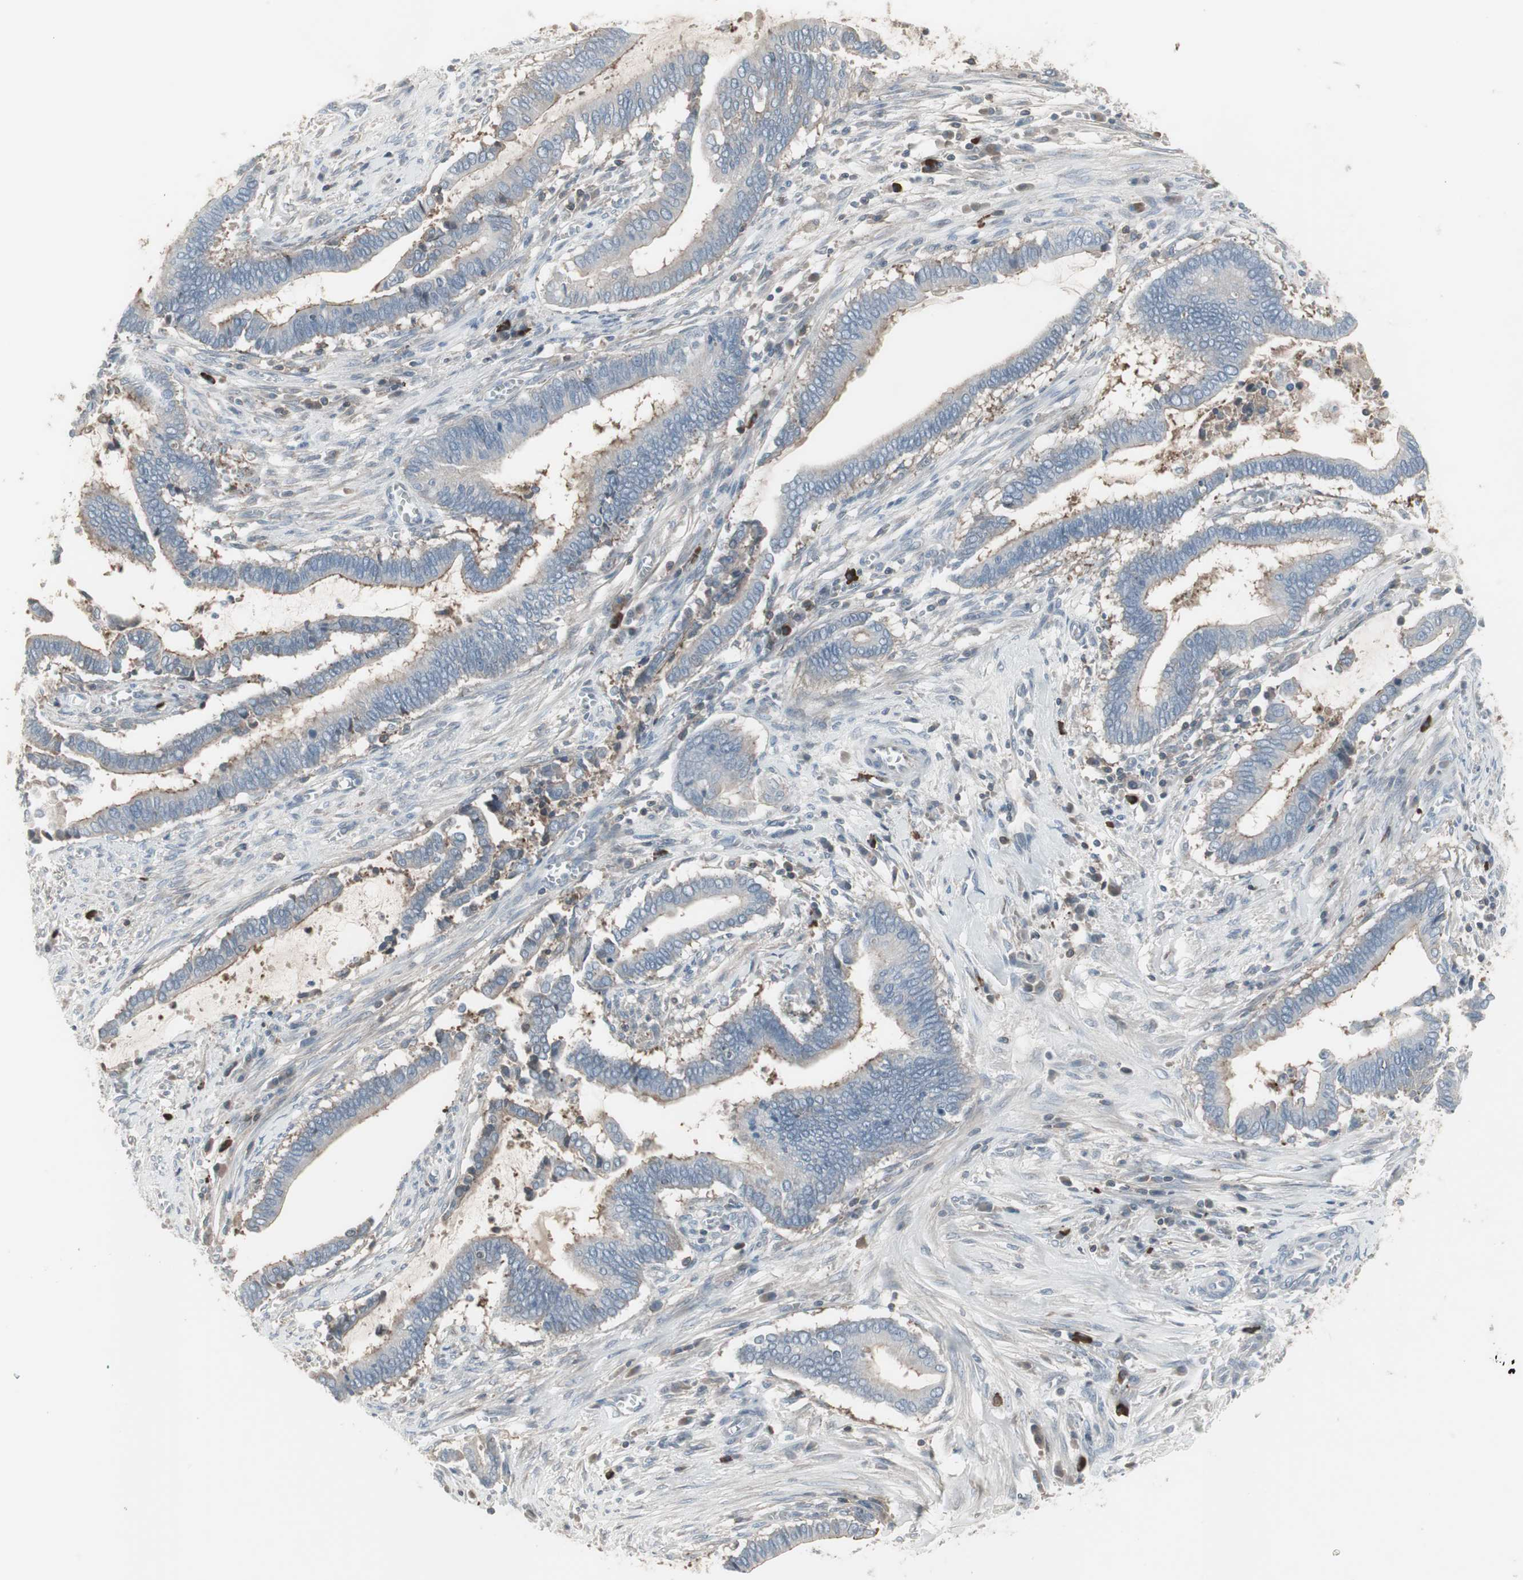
{"staining": {"intensity": "weak", "quantity": "<25%", "location": "cytoplasmic/membranous"}, "tissue": "cervical cancer", "cell_type": "Tumor cells", "image_type": "cancer", "snomed": [{"axis": "morphology", "description": "Adenocarcinoma, NOS"}, {"axis": "topography", "description": "Cervix"}], "caption": "Immunohistochemistry (IHC) image of cervical cancer stained for a protein (brown), which exhibits no expression in tumor cells.", "gene": "ZSCAN32", "patient": {"sex": "female", "age": 44}}